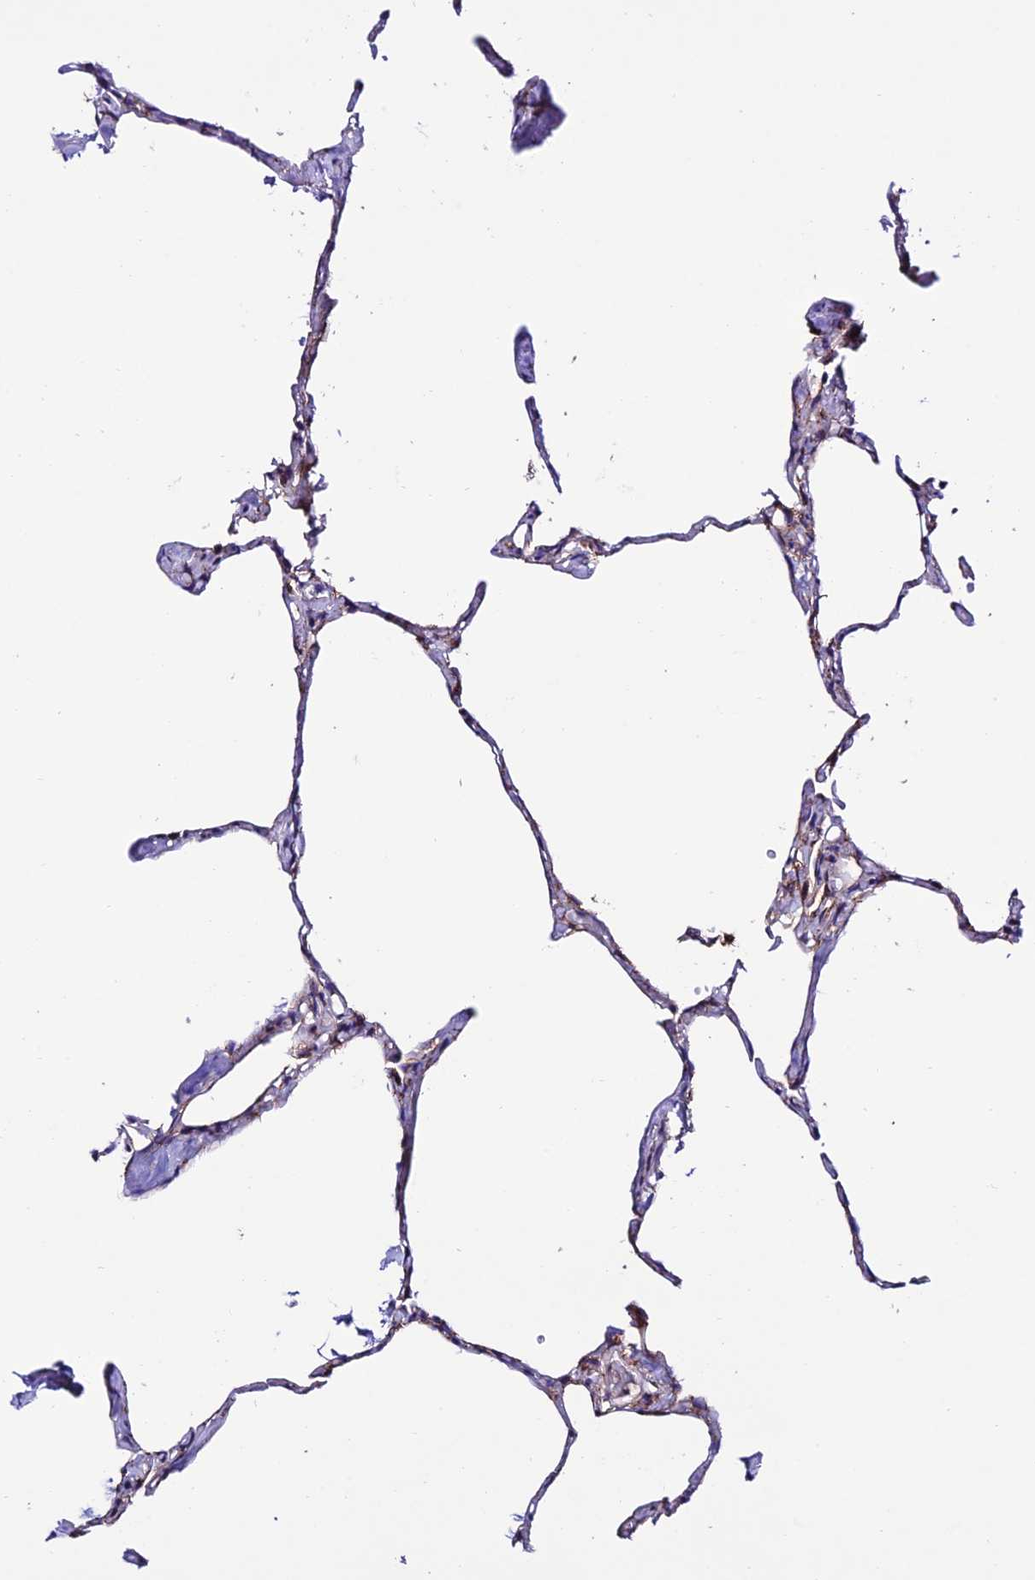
{"staining": {"intensity": "weak", "quantity": "<25%", "location": "cytoplasmic/membranous"}, "tissue": "lung", "cell_type": "Alveolar cells", "image_type": "normal", "snomed": [{"axis": "morphology", "description": "Normal tissue, NOS"}, {"axis": "topography", "description": "Lung"}], "caption": "There is no significant positivity in alveolar cells of lung. (DAB immunohistochemistry (IHC), high magnification).", "gene": "LACTB2", "patient": {"sex": "male", "age": 65}}